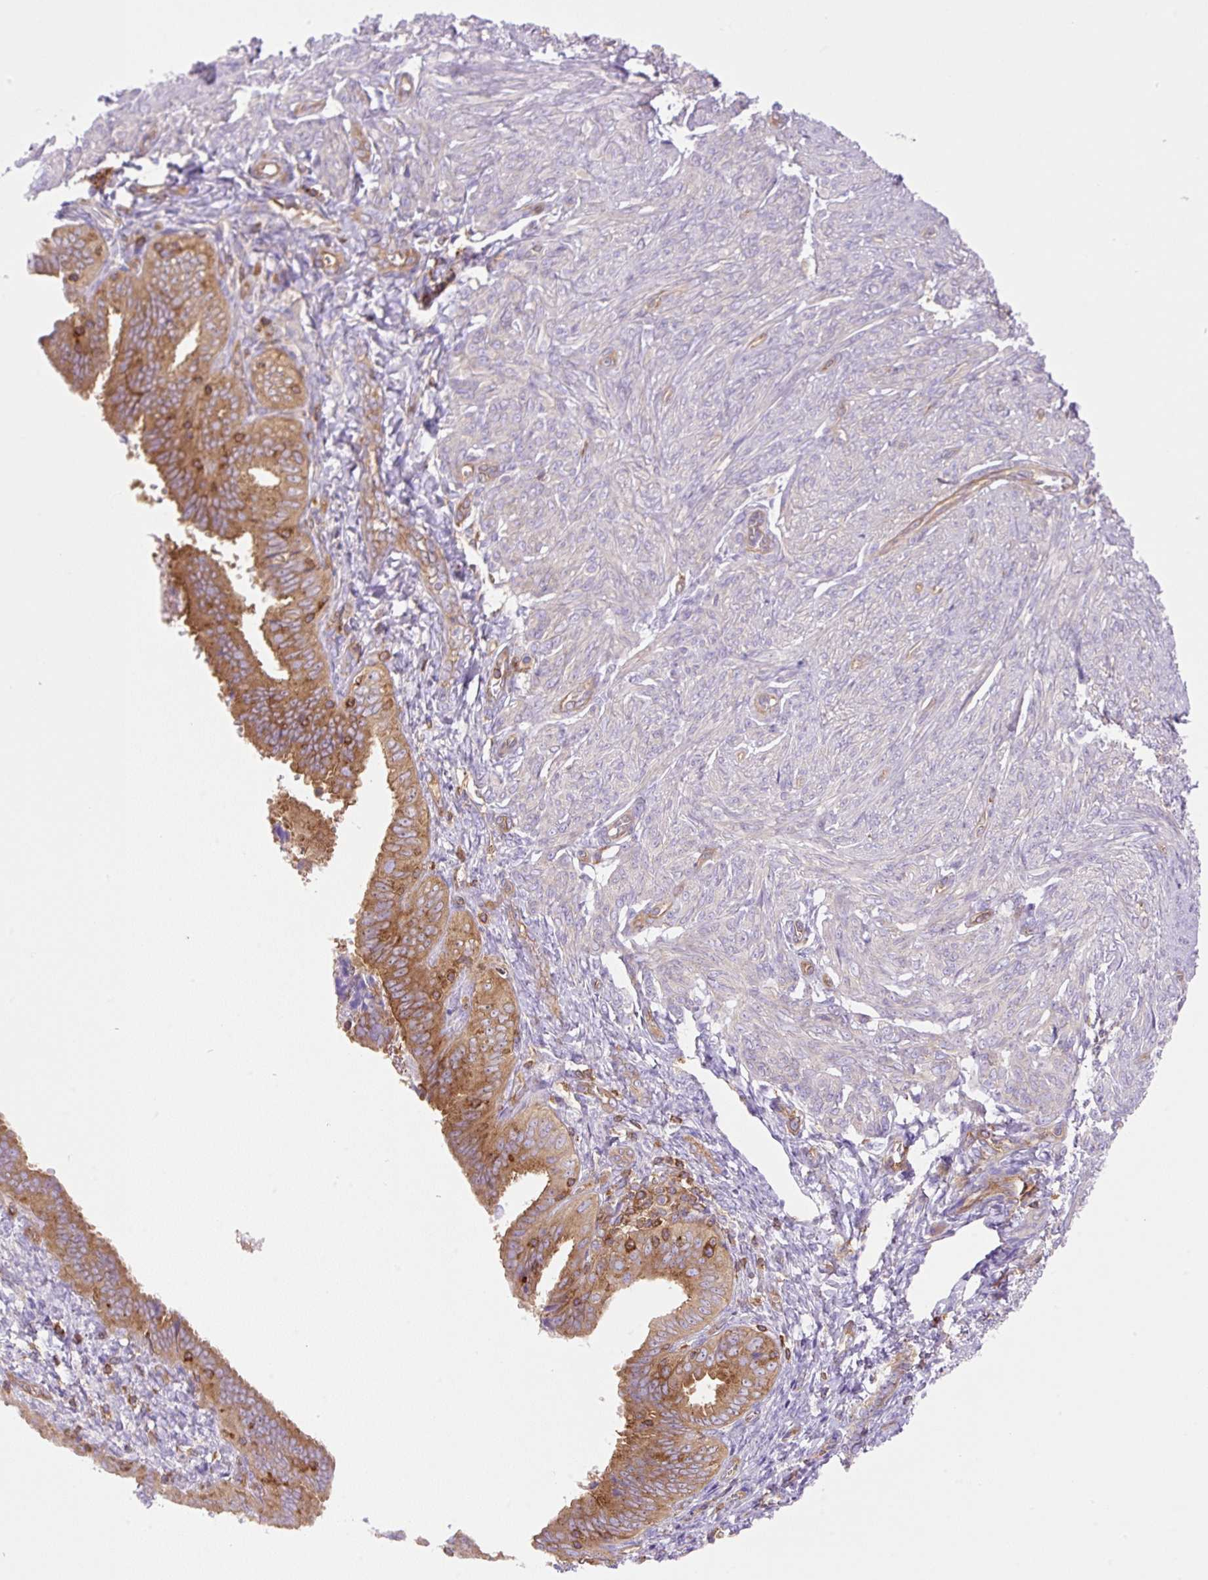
{"staining": {"intensity": "moderate", "quantity": ">75%", "location": "cytoplasmic/membranous"}, "tissue": "endometrial cancer", "cell_type": "Tumor cells", "image_type": "cancer", "snomed": [{"axis": "morphology", "description": "Adenocarcinoma, NOS"}, {"axis": "topography", "description": "Endometrium"}], "caption": "IHC photomicrograph of neoplastic tissue: human endometrial cancer stained using immunohistochemistry displays medium levels of moderate protein expression localized specifically in the cytoplasmic/membranous of tumor cells, appearing as a cytoplasmic/membranous brown color.", "gene": "DNM2", "patient": {"sex": "female", "age": 87}}